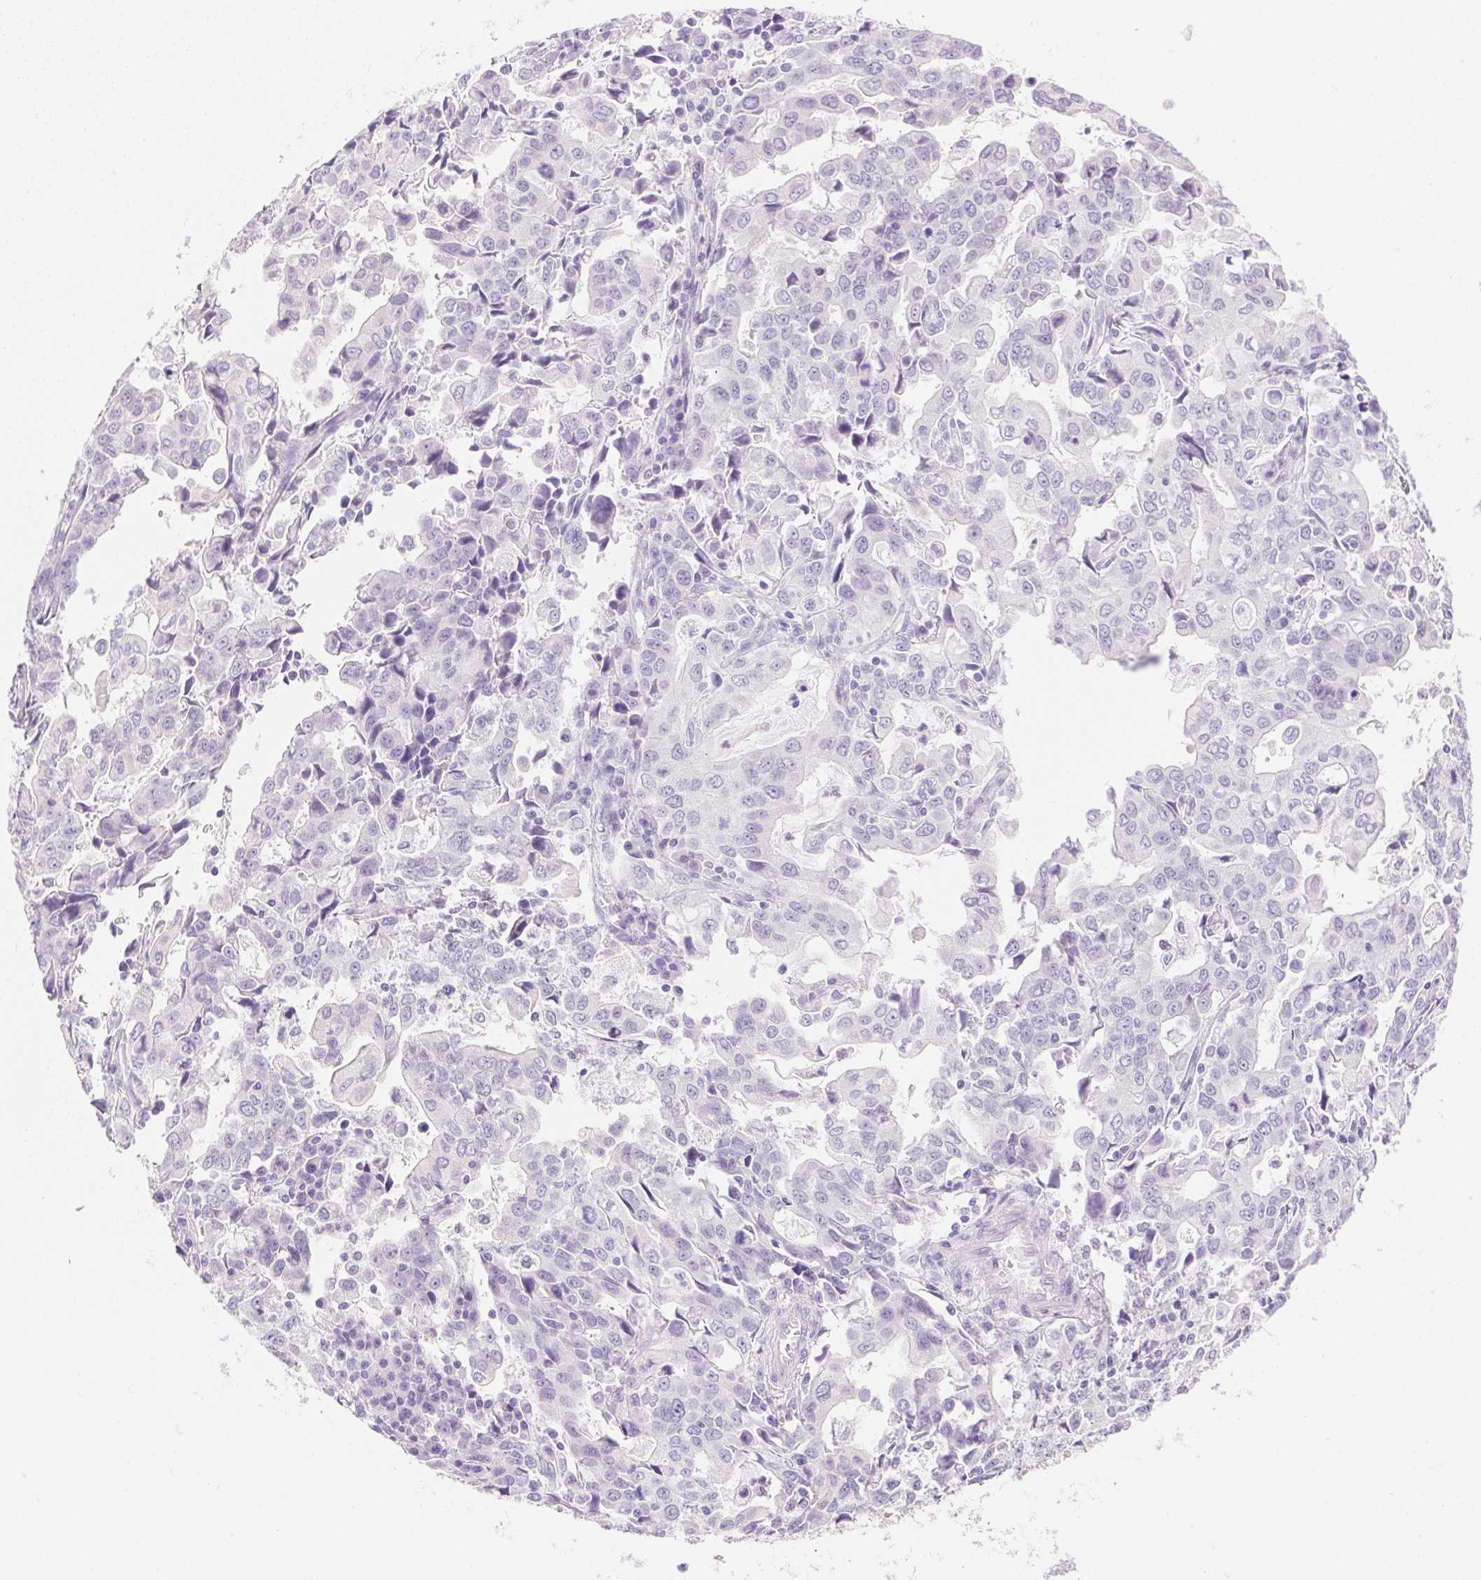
{"staining": {"intensity": "negative", "quantity": "none", "location": "none"}, "tissue": "stomach cancer", "cell_type": "Tumor cells", "image_type": "cancer", "snomed": [{"axis": "morphology", "description": "Adenocarcinoma, NOS"}, {"axis": "topography", "description": "Stomach, upper"}], "caption": "High magnification brightfield microscopy of stomach adenocarcinoma stained with DAB (brown) and counterstained with hematoxylin (blue): tumor cells show no significant staining.", "gene": "DHCR24", "patient": {"sex": "male", "age": 85}}